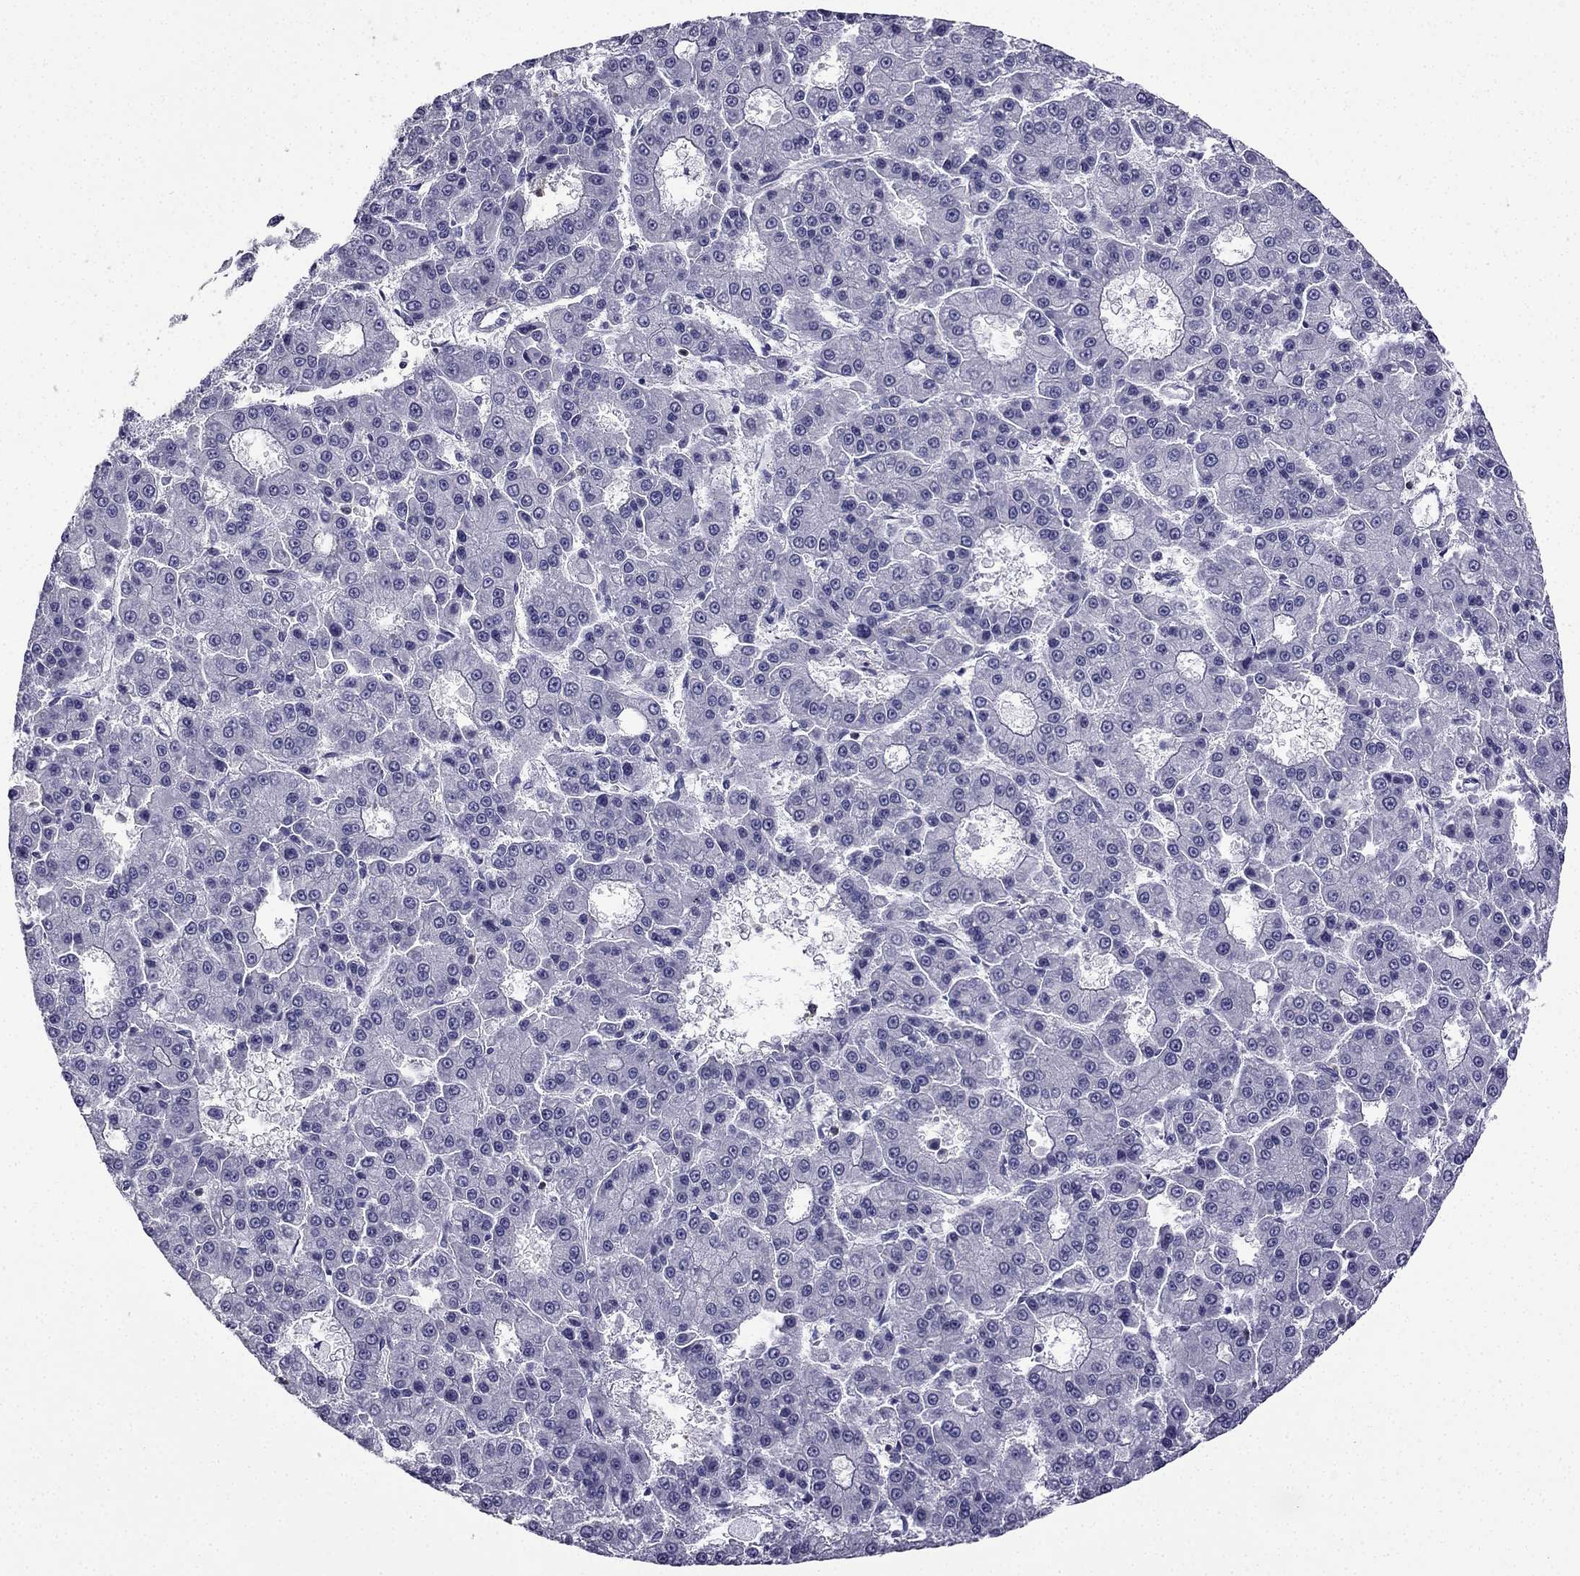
{"staining": {"intensity": "negative", "quantity": "none", "location": "none"}, "tissue": "liver cancer", "cell_type": "Tumor cells", "image_type": "cancer", "snomed": [{"axis": "morphology", "description": "Carcinoma, Hepatocellular, NOS"}, {"axis": "topography", "description": "Liver"}], "caption": "This is an IHC image of hepatocellular carcinoma (liver). There is no expression in tumor cells.", "gene": "CCK", "patient": {"sex": "male", "age": 70}}